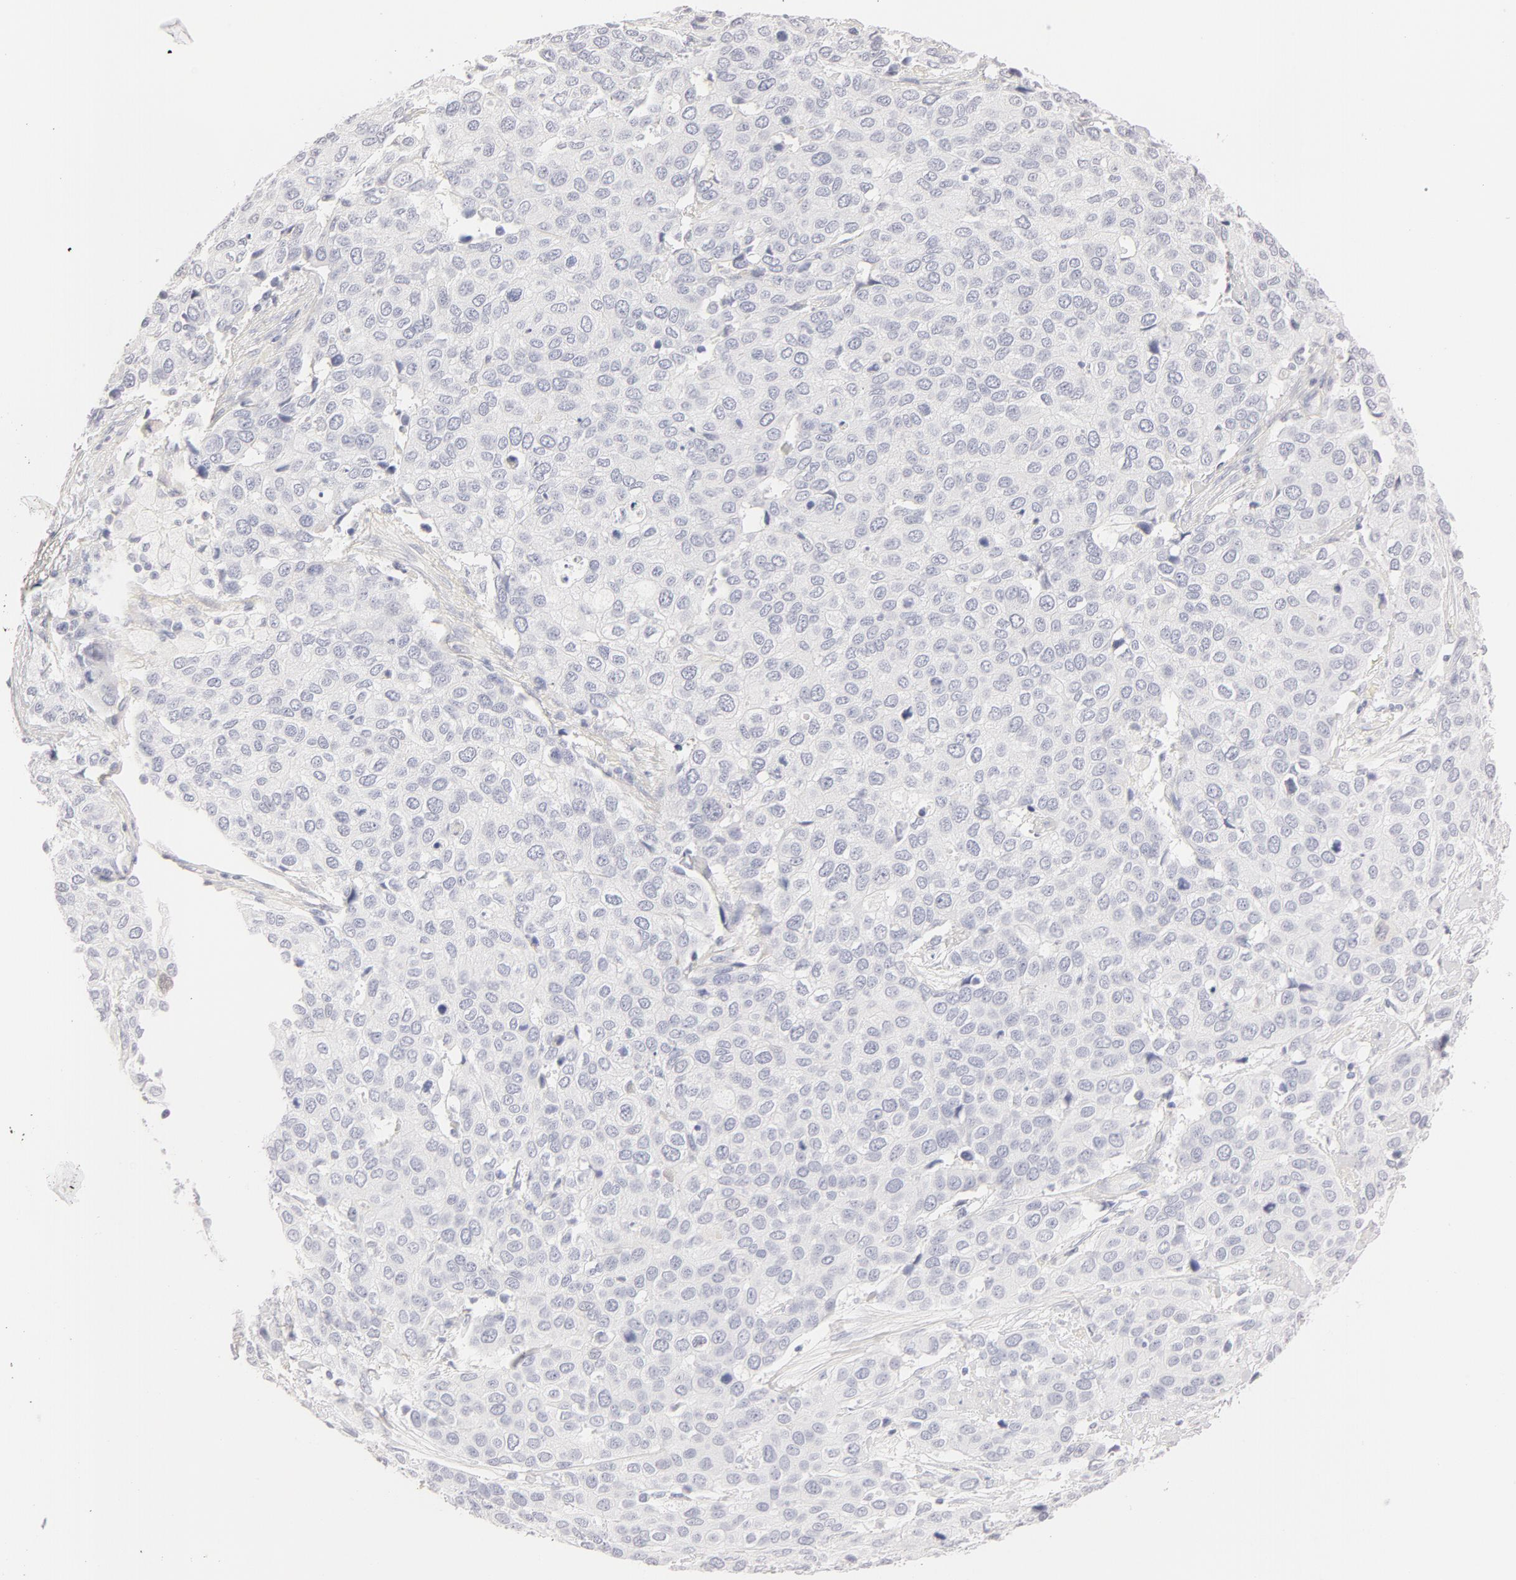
{"staining": {"intensity": "negative", "quantity": "none", "location": "none"}, "tissue": "cervical cancer", "cell_type": "Tumor cells", "image_type": "cancer", "snomed": [{"axis": "morphology", "description": "Squamous cell carcinoma, NOS"}, {"axis": "topography", "description": "Cervix"}], "caption": "The micrograph demonstrates no significant expression in tumor cells of cervical cancer (squamous cell carcinoma).", "gene": "LGALS7B", "patient": {"sex": "female", "age": 54}}